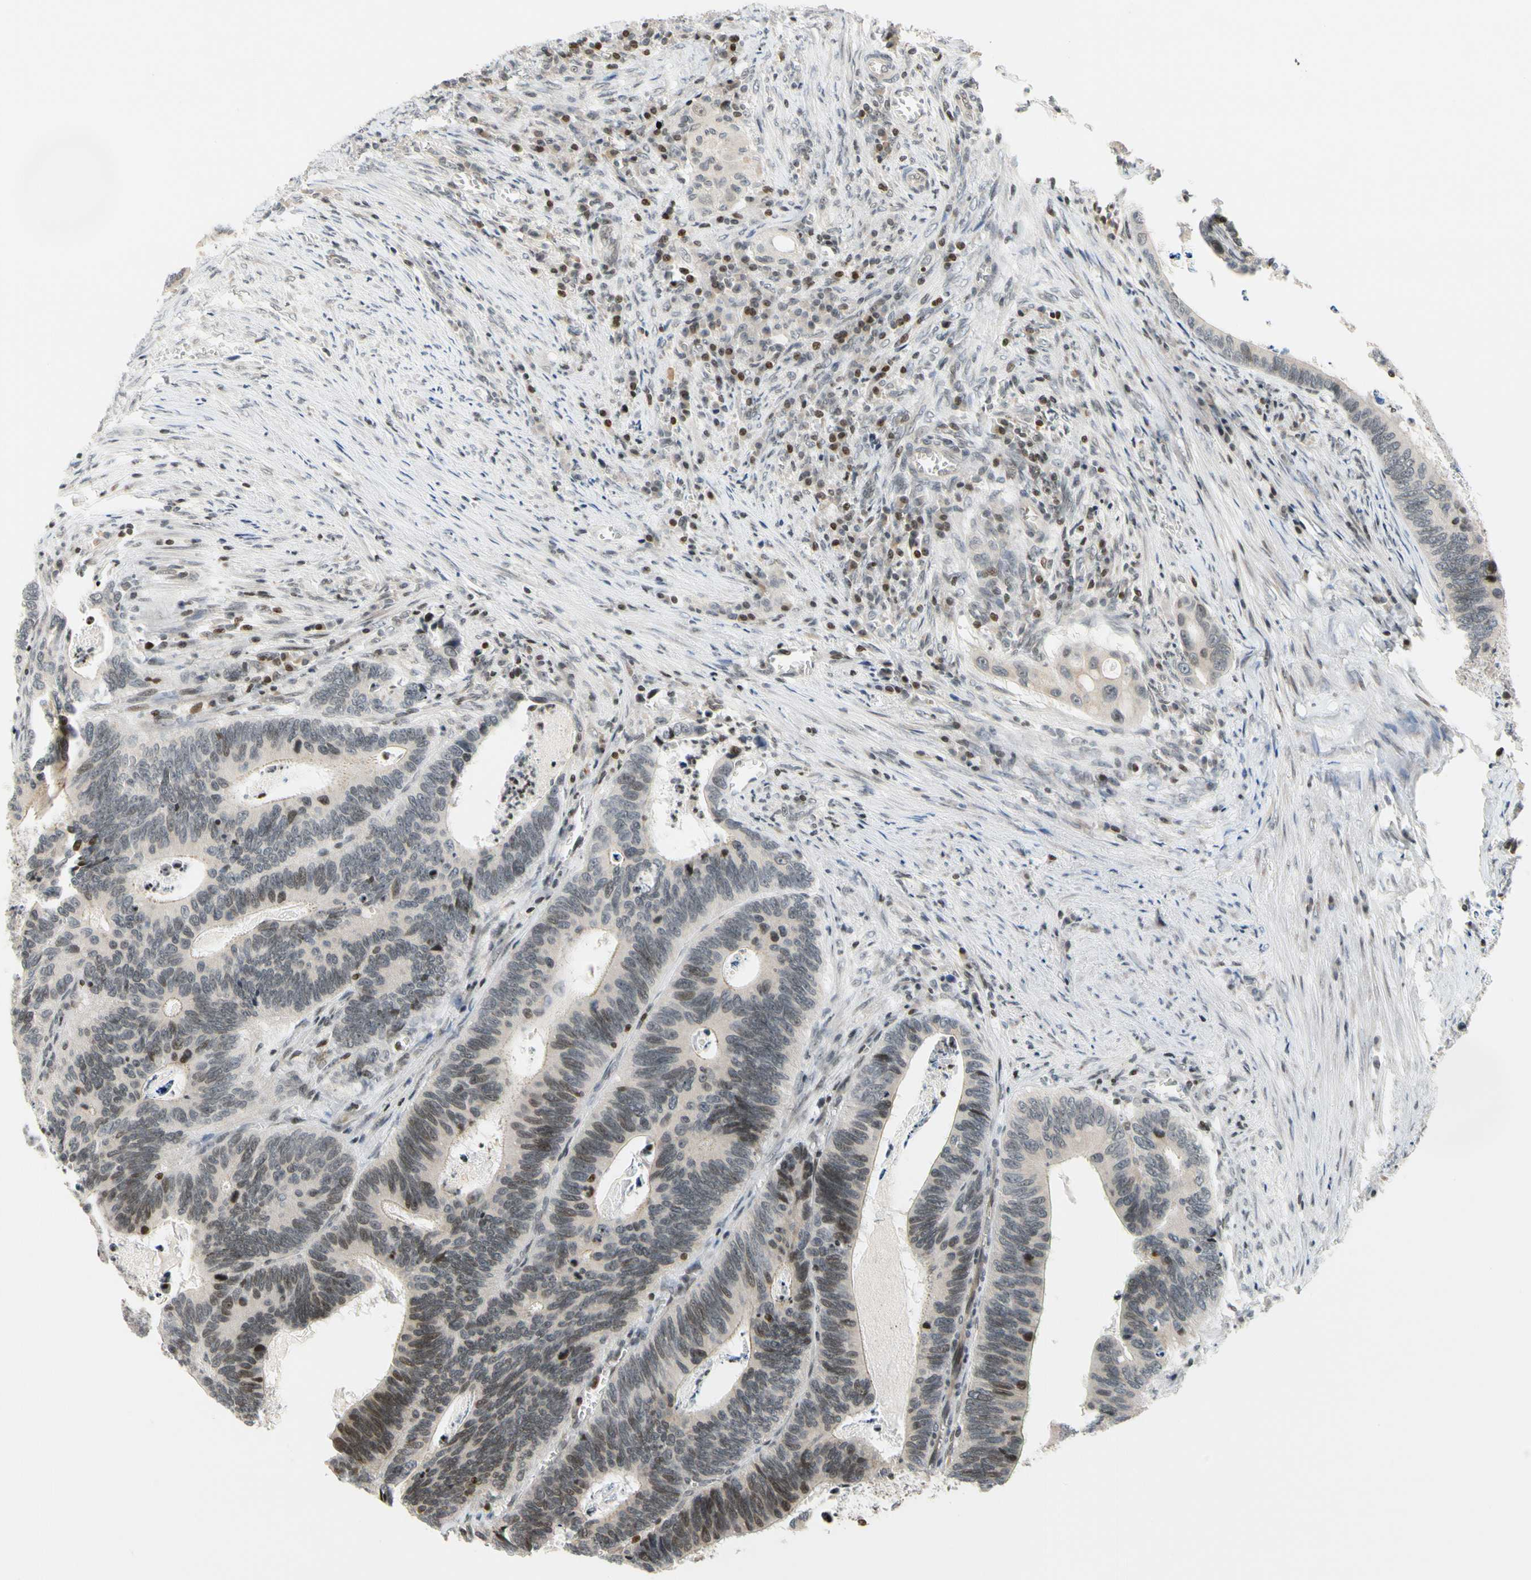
{"staining": {"intensity": "moderate", "quantity": "<25%", "location": "nuclear"}, "tissue": "colorectal cancer", "cell_type": "Tumor cells", "image_type": "cancer", "snomed": [{"axis": "morphology", "description": "Adenocarcinoma, NOS"}, {"axis": "topography", "description": "Colon"}], "caption": "Protein staining of colorectal cancer tissue demonstrates moderate nuclear staining in about <25% of tumor cells.", "gene": "CDK7", "patient": {"sex": "male", "age": 72}}